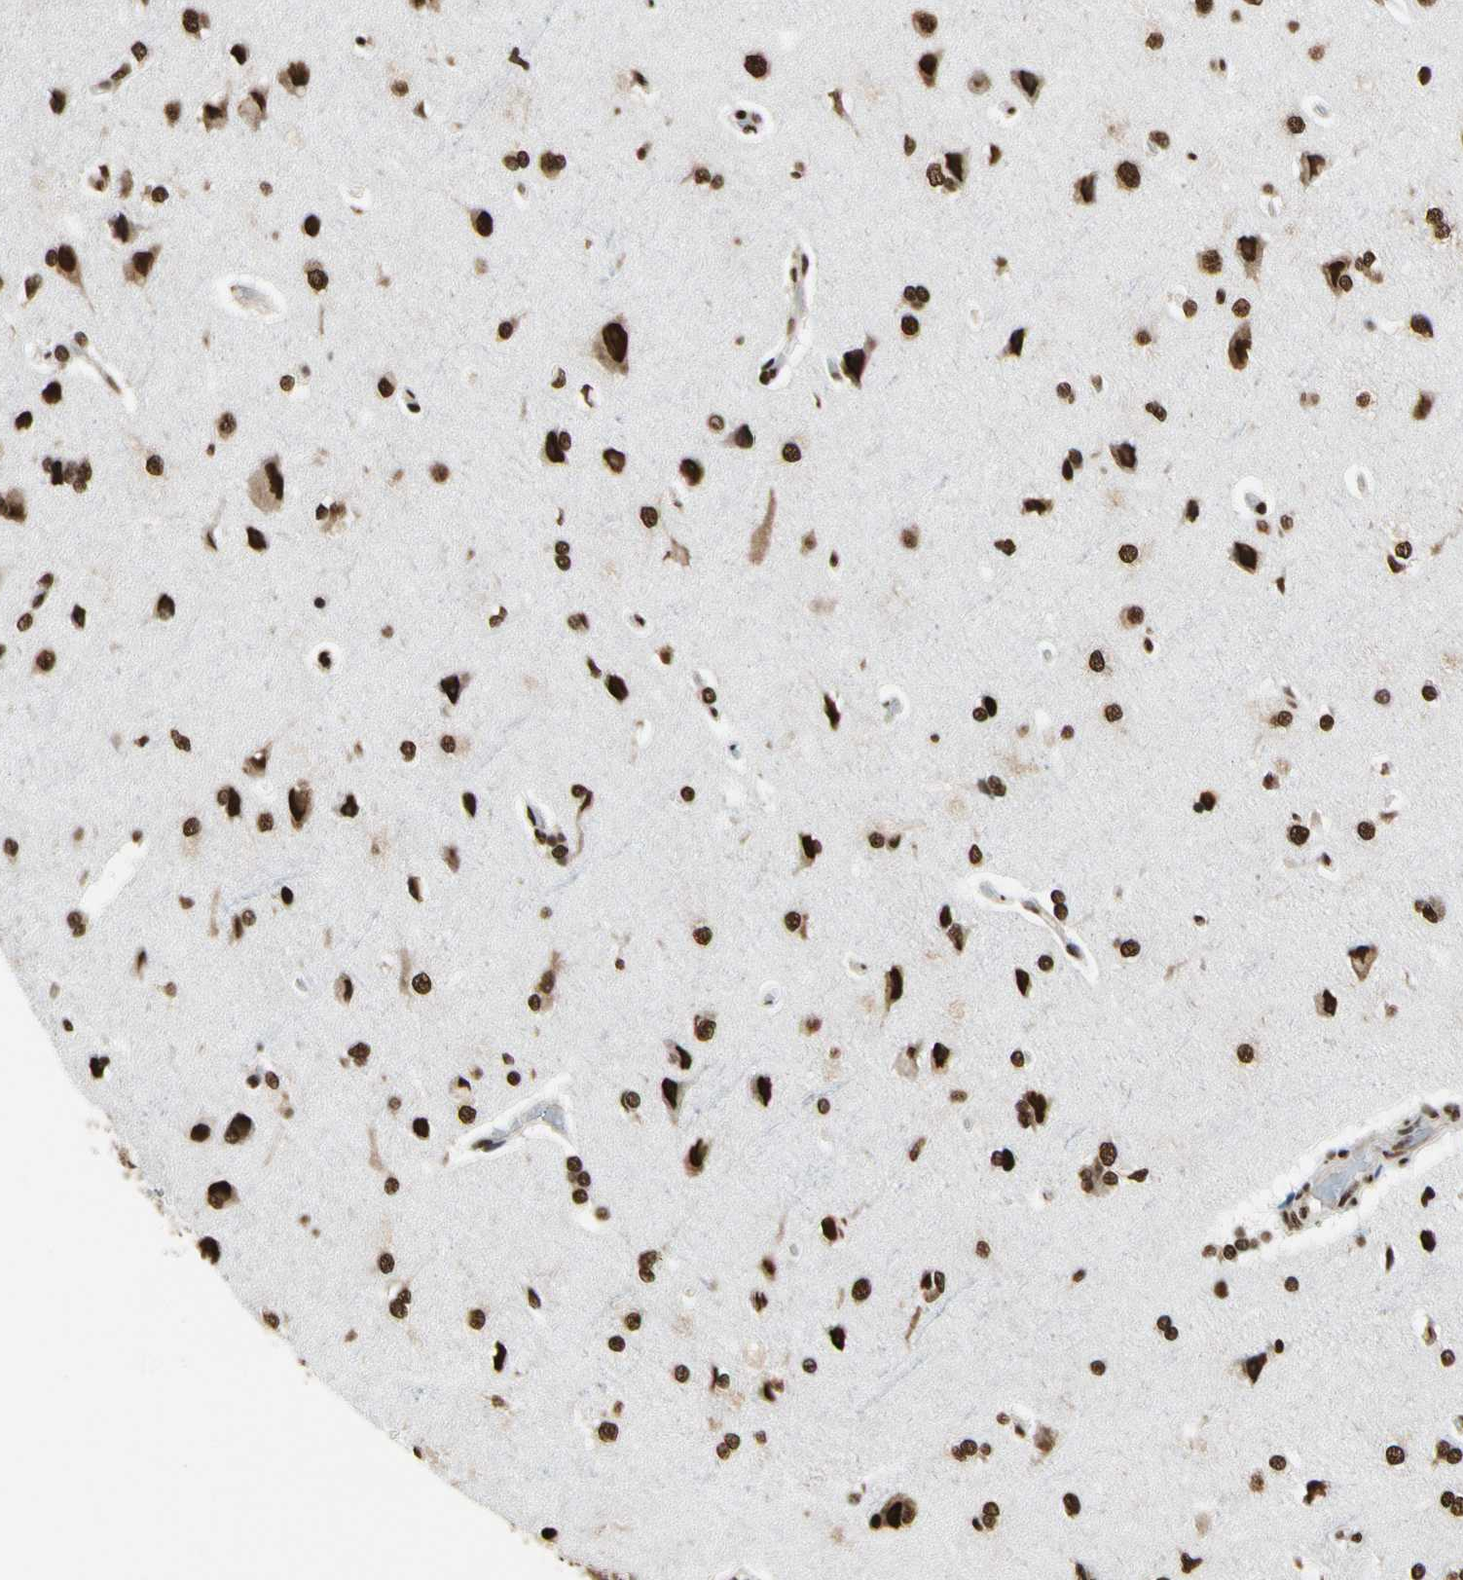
{"staining": {"intensity": "strong", "quantity": "25%-75%", "location": "nuclear"}, "tissue": "cerebral cortex", "cell_type": "Endothelial cells", "image_type": "normal", "snomed": [{"axis": "morphology", "description": "Normal tissue, NOS"}, {"axis": "topography", "description": "Cerebral cortex"}], "caption": "A brown stain labels strong nuclear positivity of a protein in endothelial cells of normal cerebral cortex.", "gene": "HNRNPK", "patient": {"sex": "male", "age": 62}}